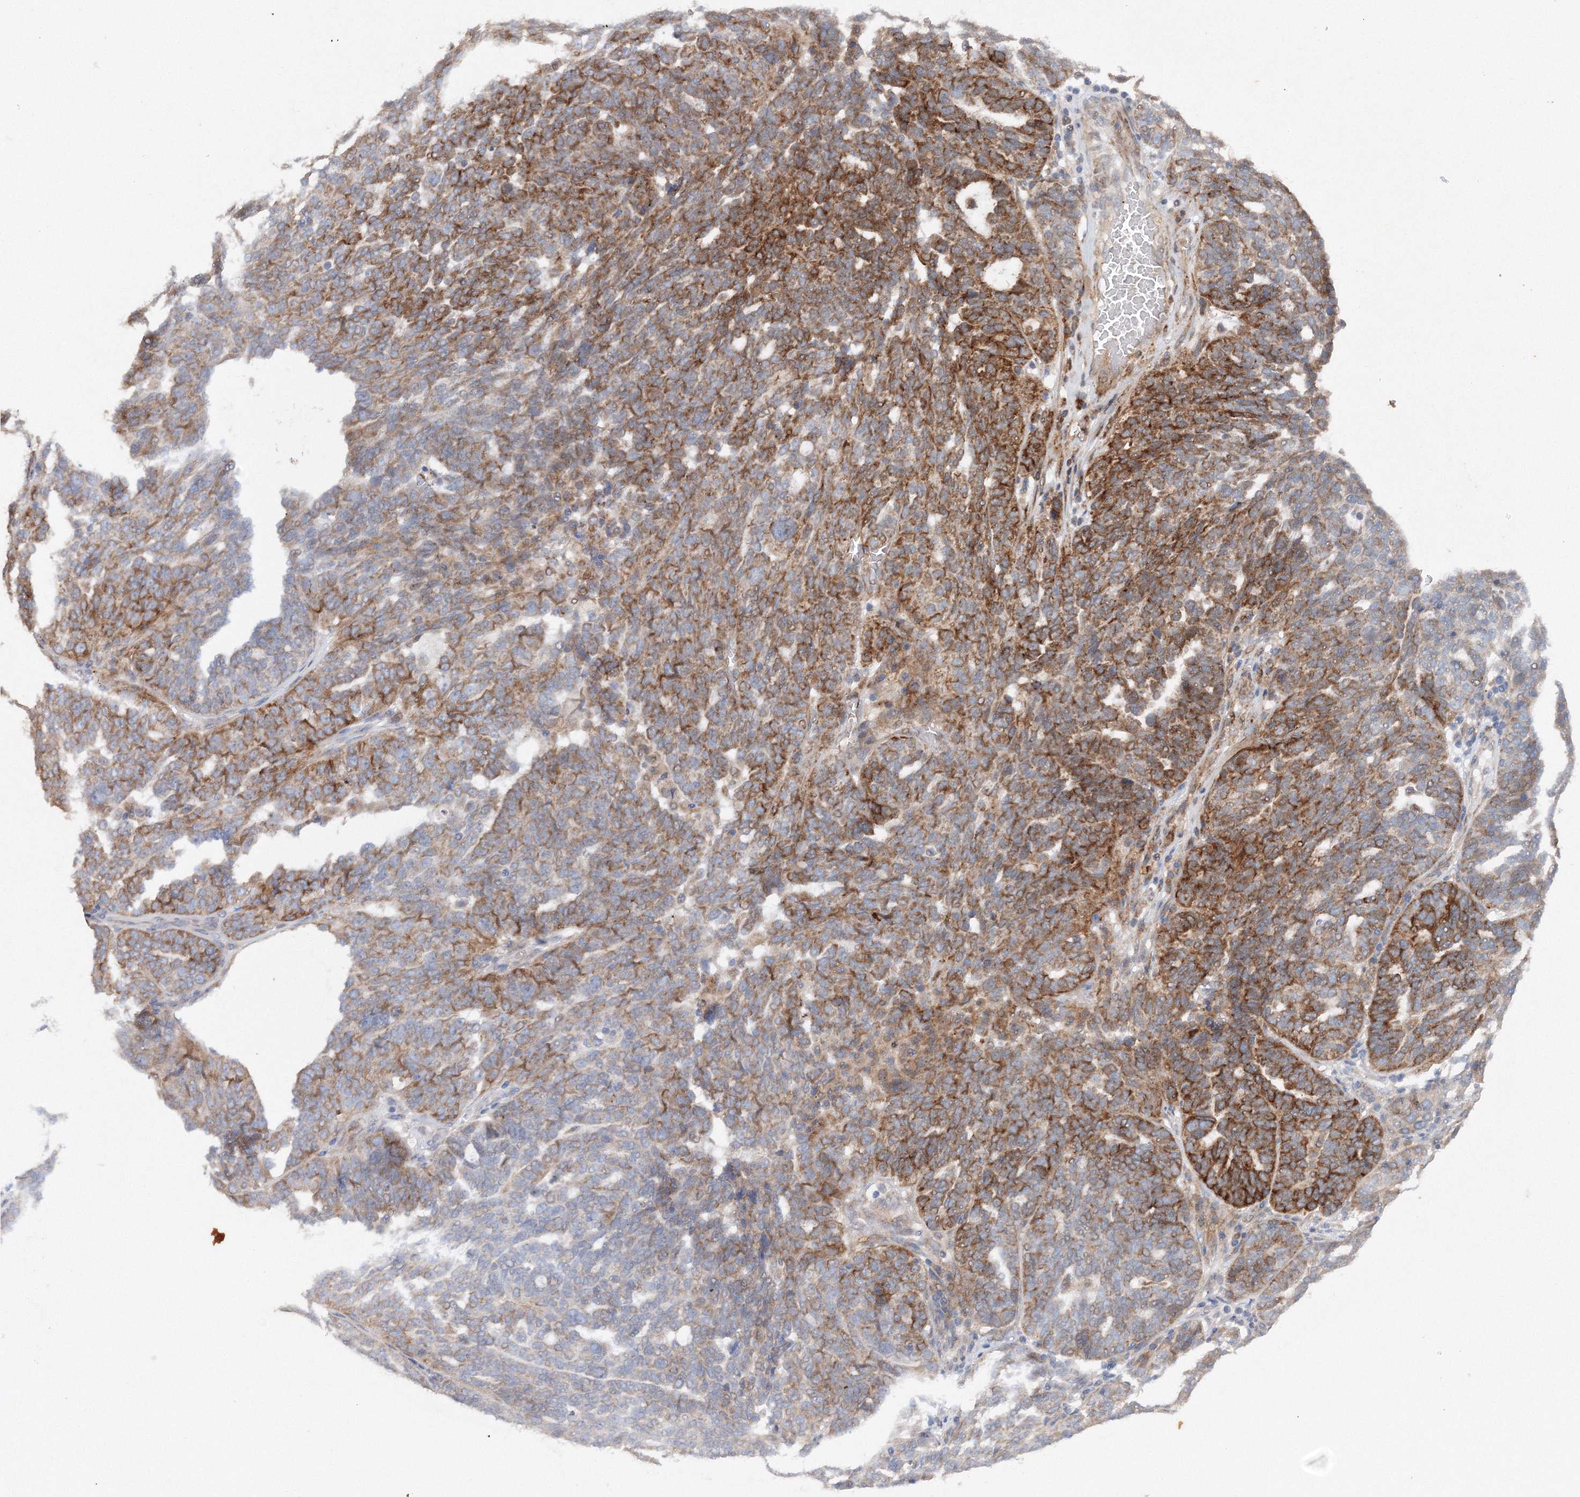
{"staining": {"intensity": "strong", "quantity": "25%-75%", "location": "cytoplasmic/membranous"}, "tissue": "ovarian cancer", "cell_type": "Tumor cells", "image_type": "cancer", "snomed": [{"axis": "morphology", "description": "Cystadenocarcinoma, serous, NOS"}, {"axis": "topography", "description": "Ovary"}], "caption": "Tumor cells exhibit high levels of strong cytoplasmic/membranous expression in about 25%-75% of cells in ovarian cancer (serous cystadenocarcinoma). (DAB (3,3'-diaminobenzidine) IHC with brightfield microscopy, high magnification).", "gene": "SLC36A1", "patient": {"sex": "female", "age": 59}}